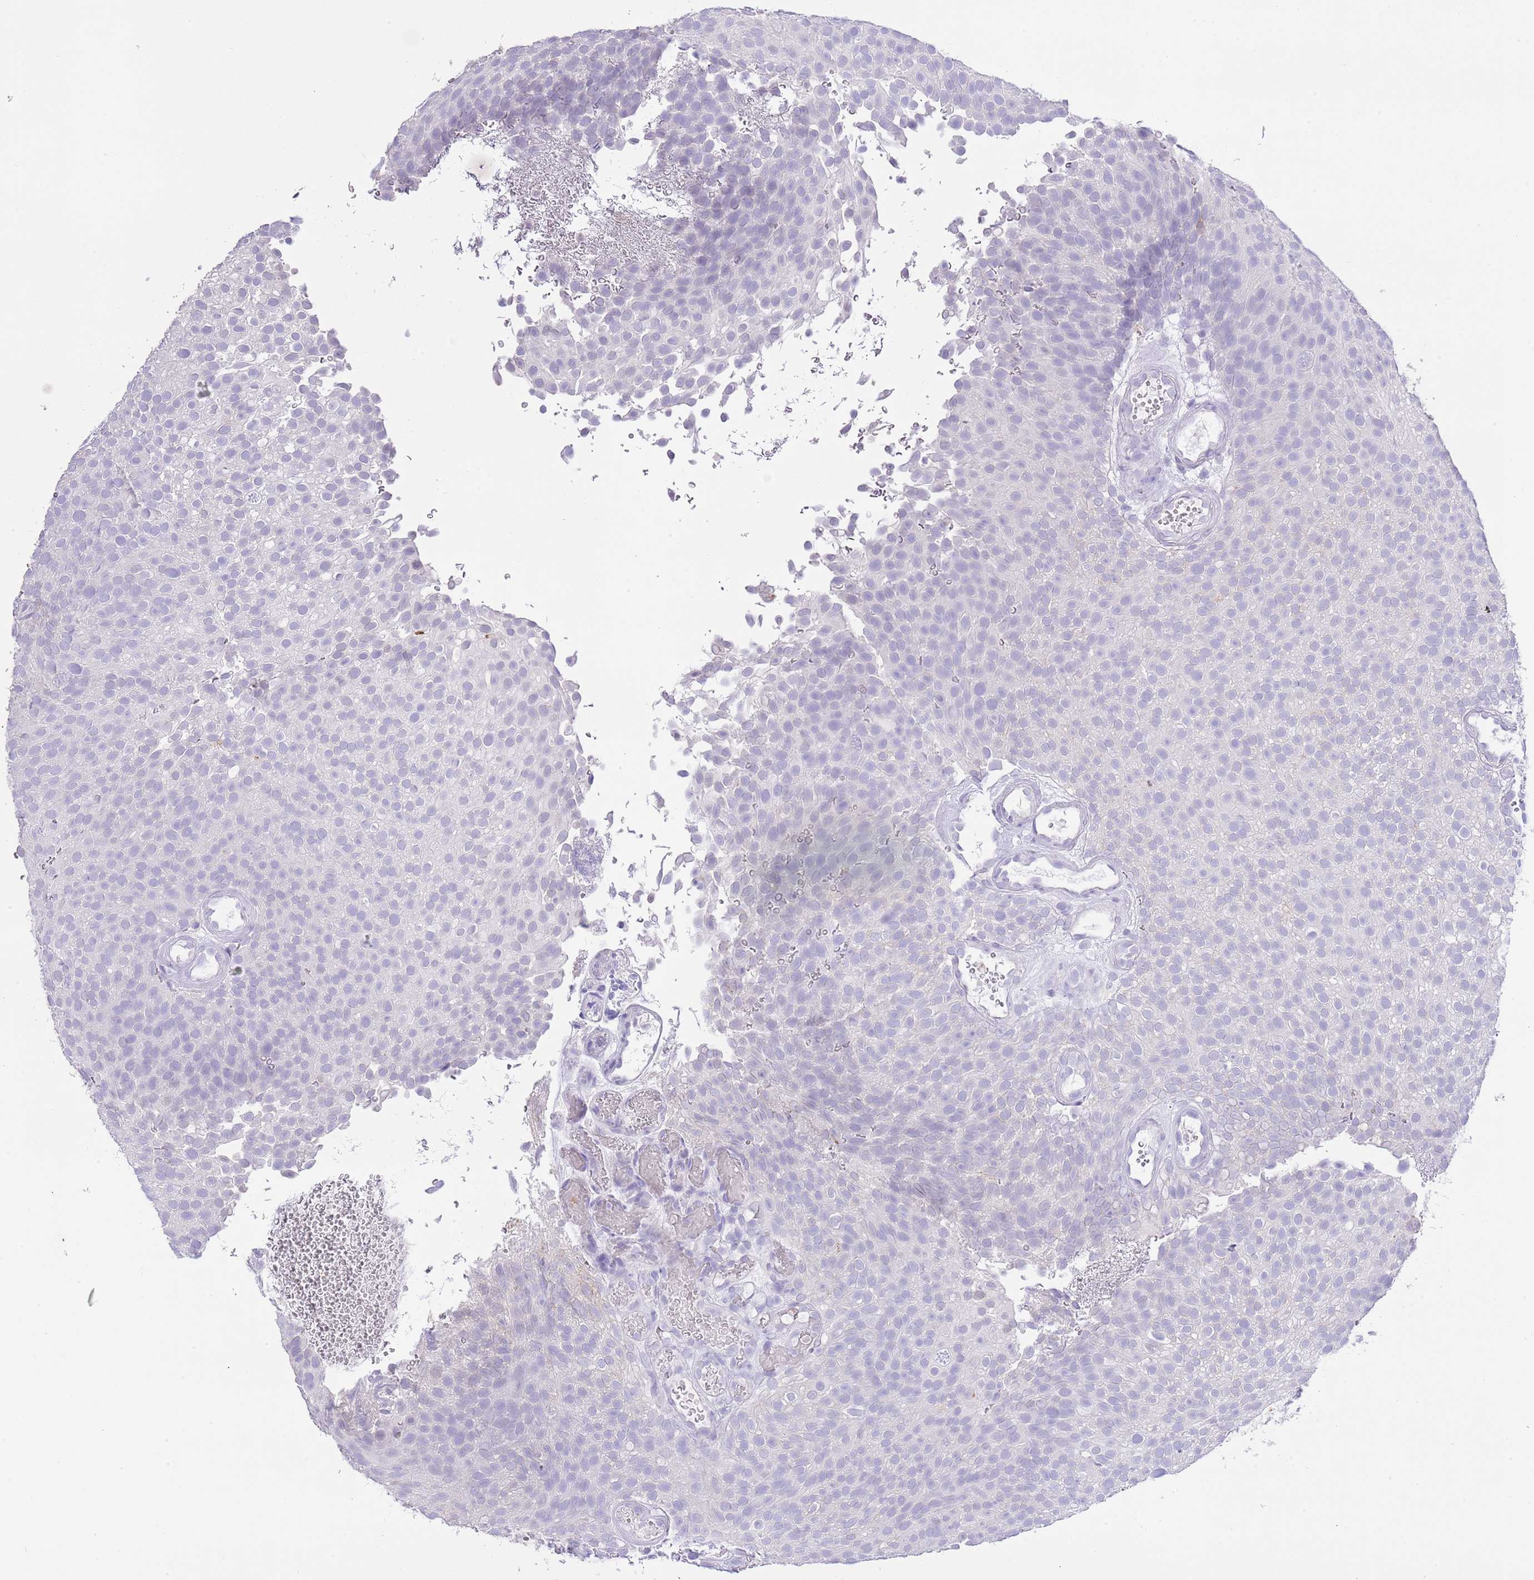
{"staining": {"intensity": "negative", "quantity": "none", "location": "none"}, "tissue": "urothelial cancer", "cell_type": "Tumor cells", "image_type": "cancer", "snomed": [{"axis": "morphology", "description": "Urothelial carcinoma, Low grade"}, {"axis": "topography", "description": "Urinary bladder"}], "caption": "DAB (3,3'-diaminobenzidine) immunohistochemical staining of human urothelial cancer exhibits no significant expression in tumor cells.", "gene": "OR2Z1", "patient": {"sex": "male", "age": 78}}